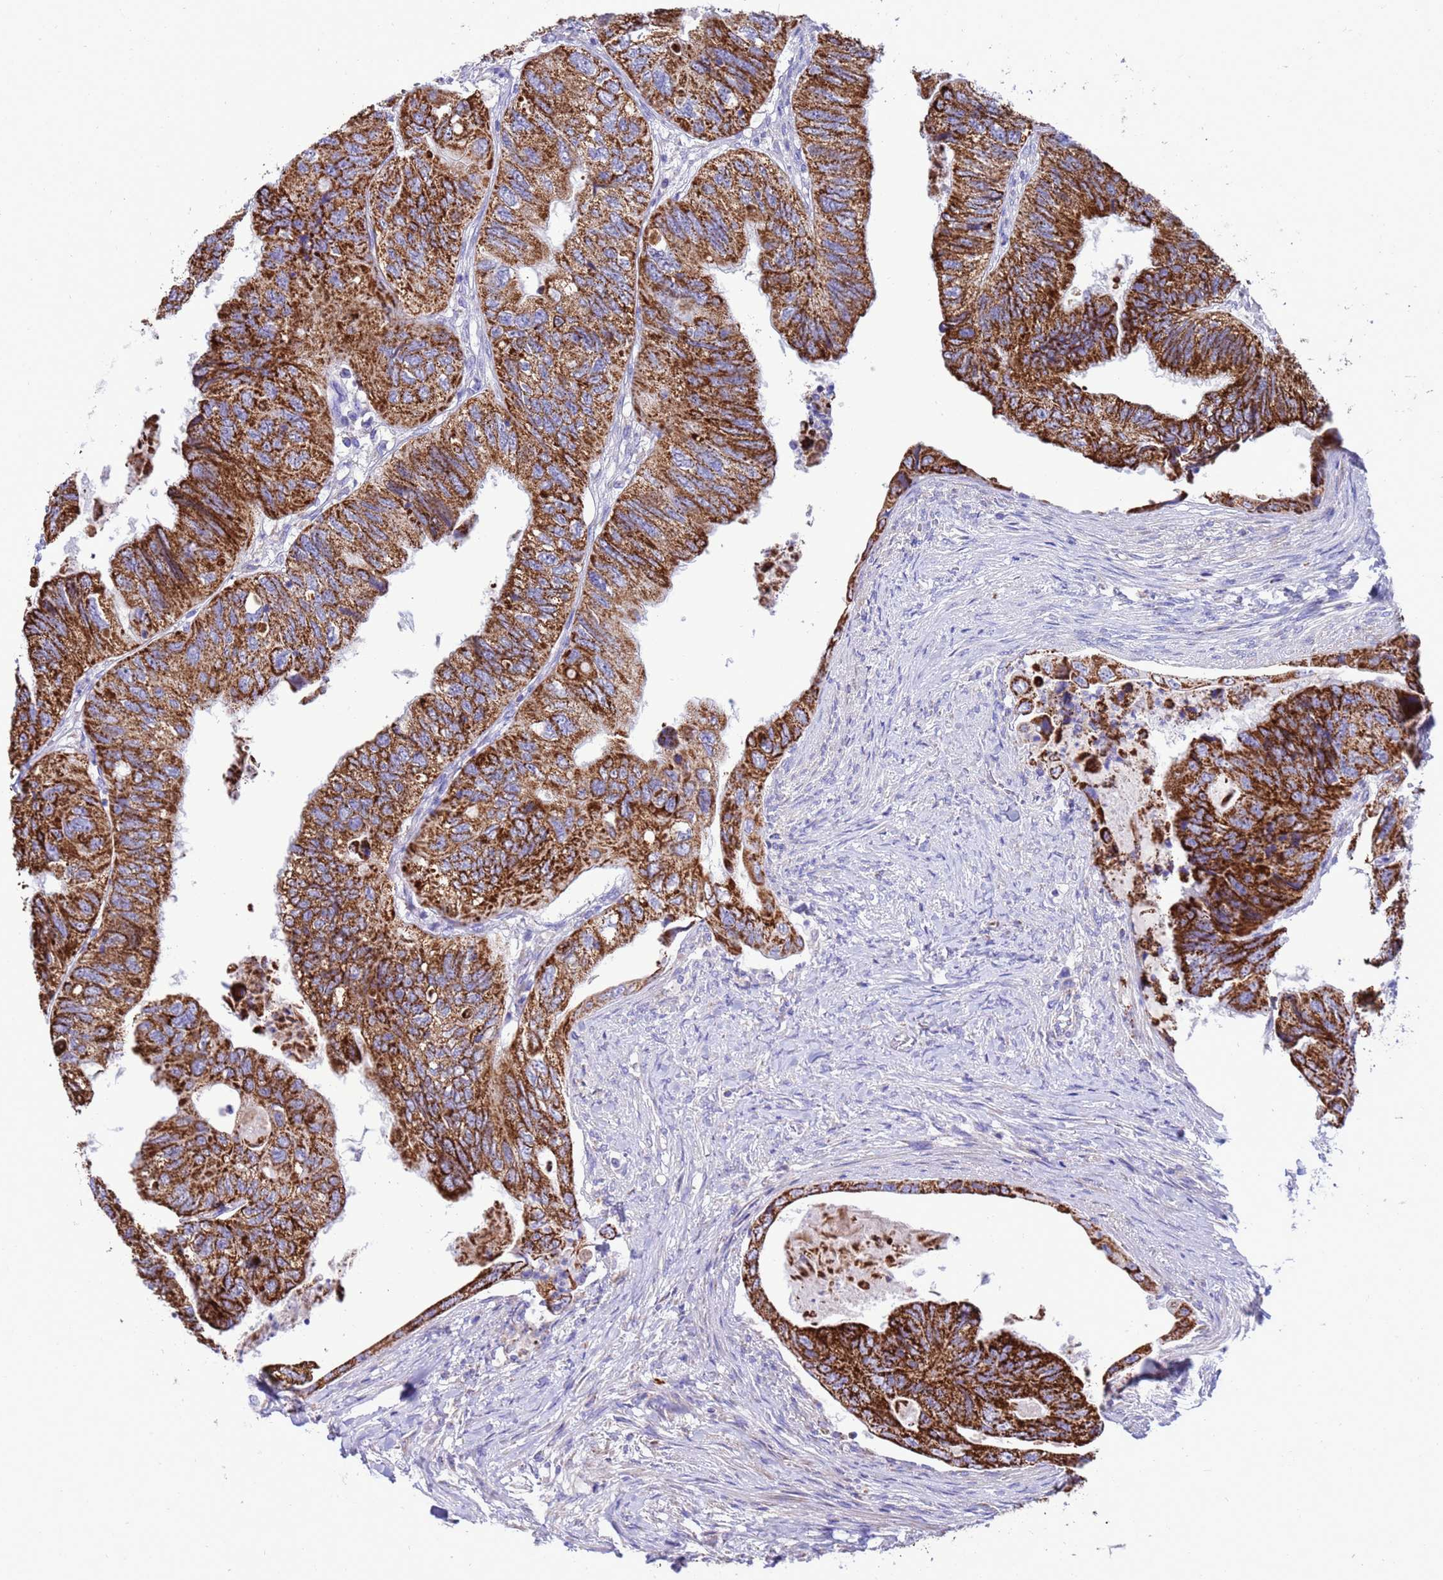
{"staining": {"intensity": "strong", "quantity": ">75%", "location": "cytoplasmic/membranous"}, "tissue": "colorectal cancer", "cell_type": "Tumor cells", "image_type": "cancer", "snomed": [{"axis": "morphology", "description": "Adenocarcinoma, NOS"}, {"axis": "topography", "description": "Rectum"}], "caption": "Protein expression analysis of colorectal adenocarcinoma displays strong cytoplasmic/membranous expression in approximately >75% of tumor cells.", "gene": "RNF165", "patient": {"sex": "male", "age": 63}}